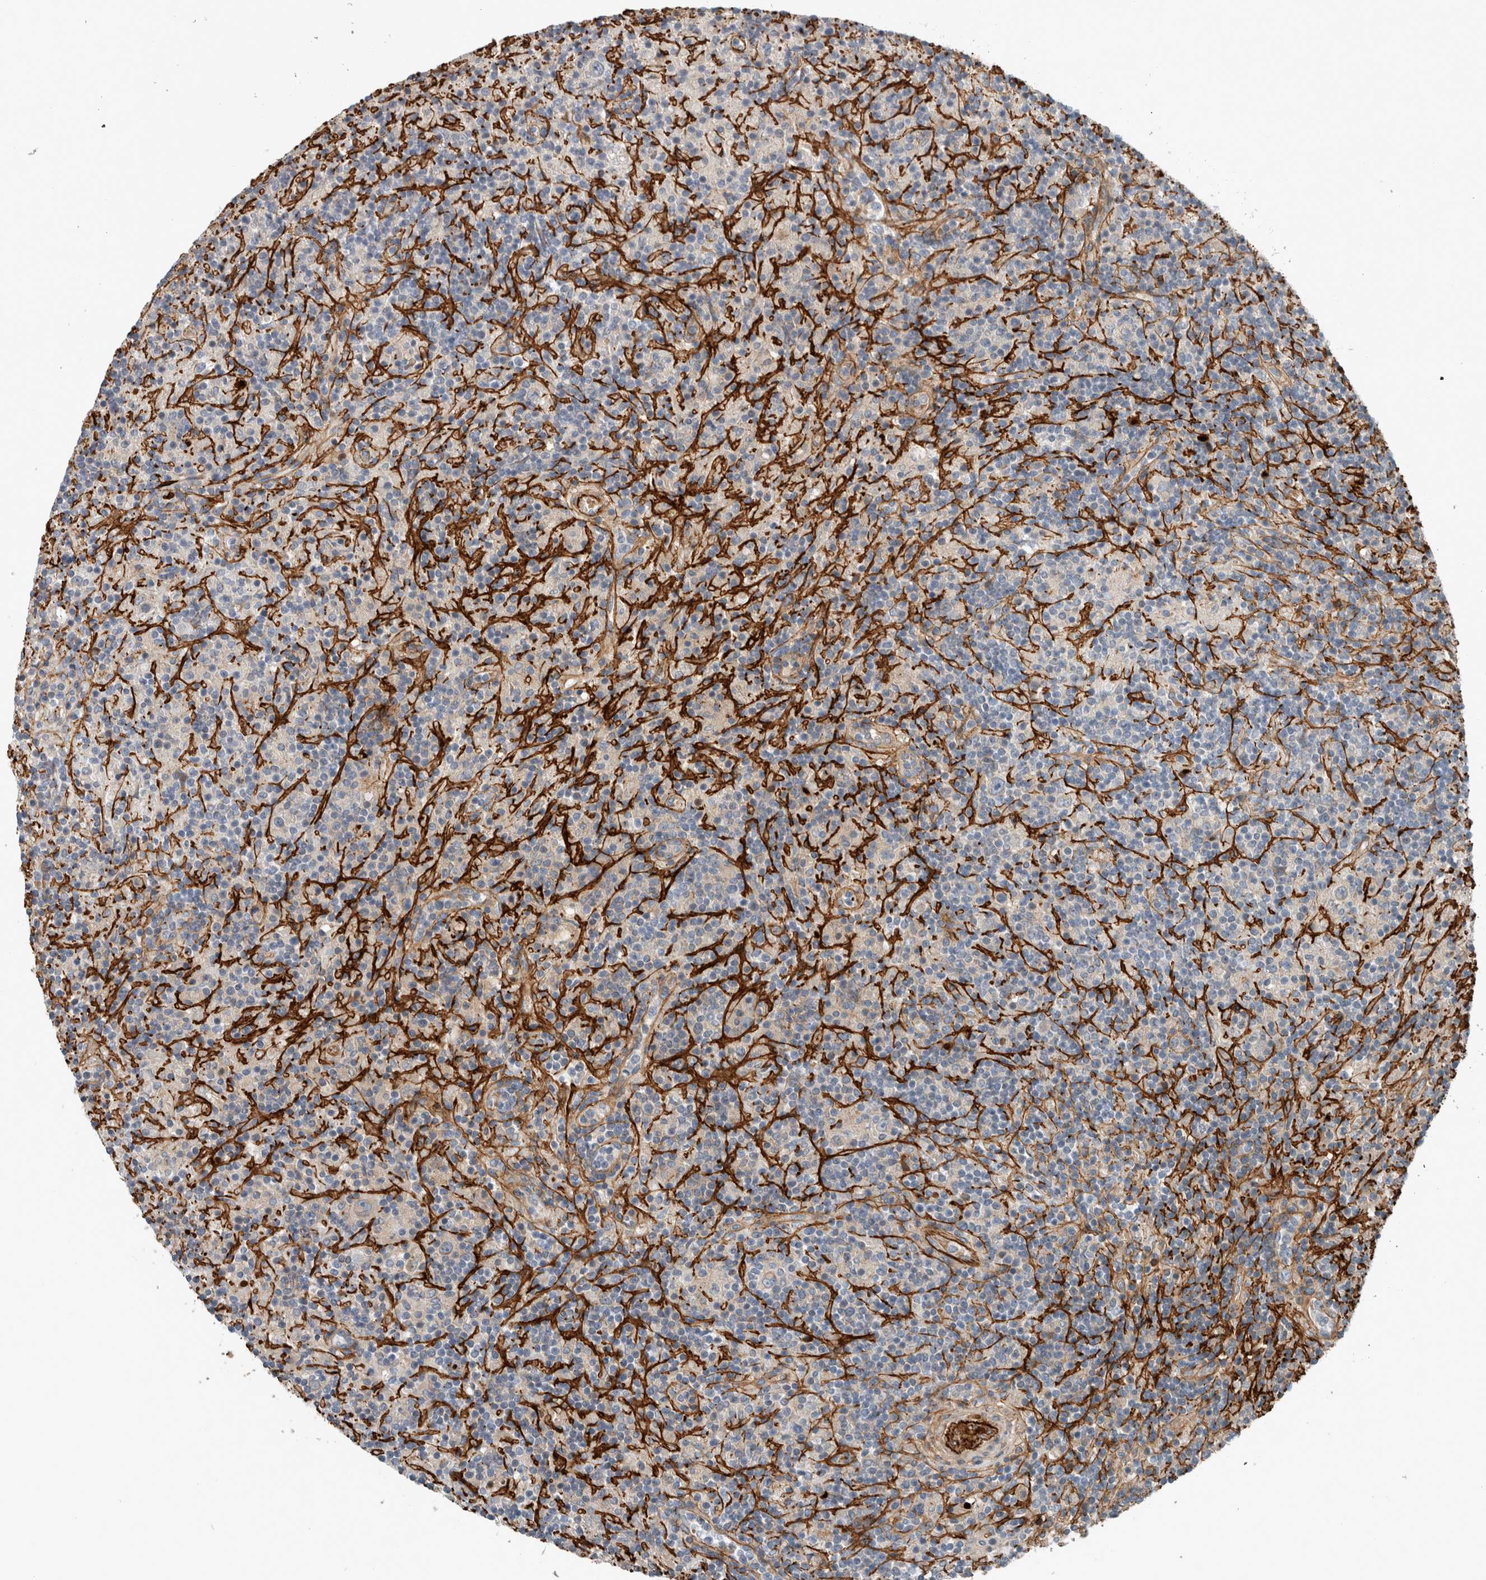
{"staining": {"intensity": "negative", "quantity": "none", "location": "none"}, "tissue": "lymphoma", "cell_type": "Tumor cells", "image_type": "cancer", "snomed": [{"axis": "morphology", "description": "Hodgkin's disease, NOS"}, {"axis": "topography", "description": "Lymph node"}], "caption": "This is a photomicrograph of IHC staining of Hodgkin's disease, which shows no staining in tumor cells.", "gene": "FN1", "patient": {"sex": "male", "age": 70}}